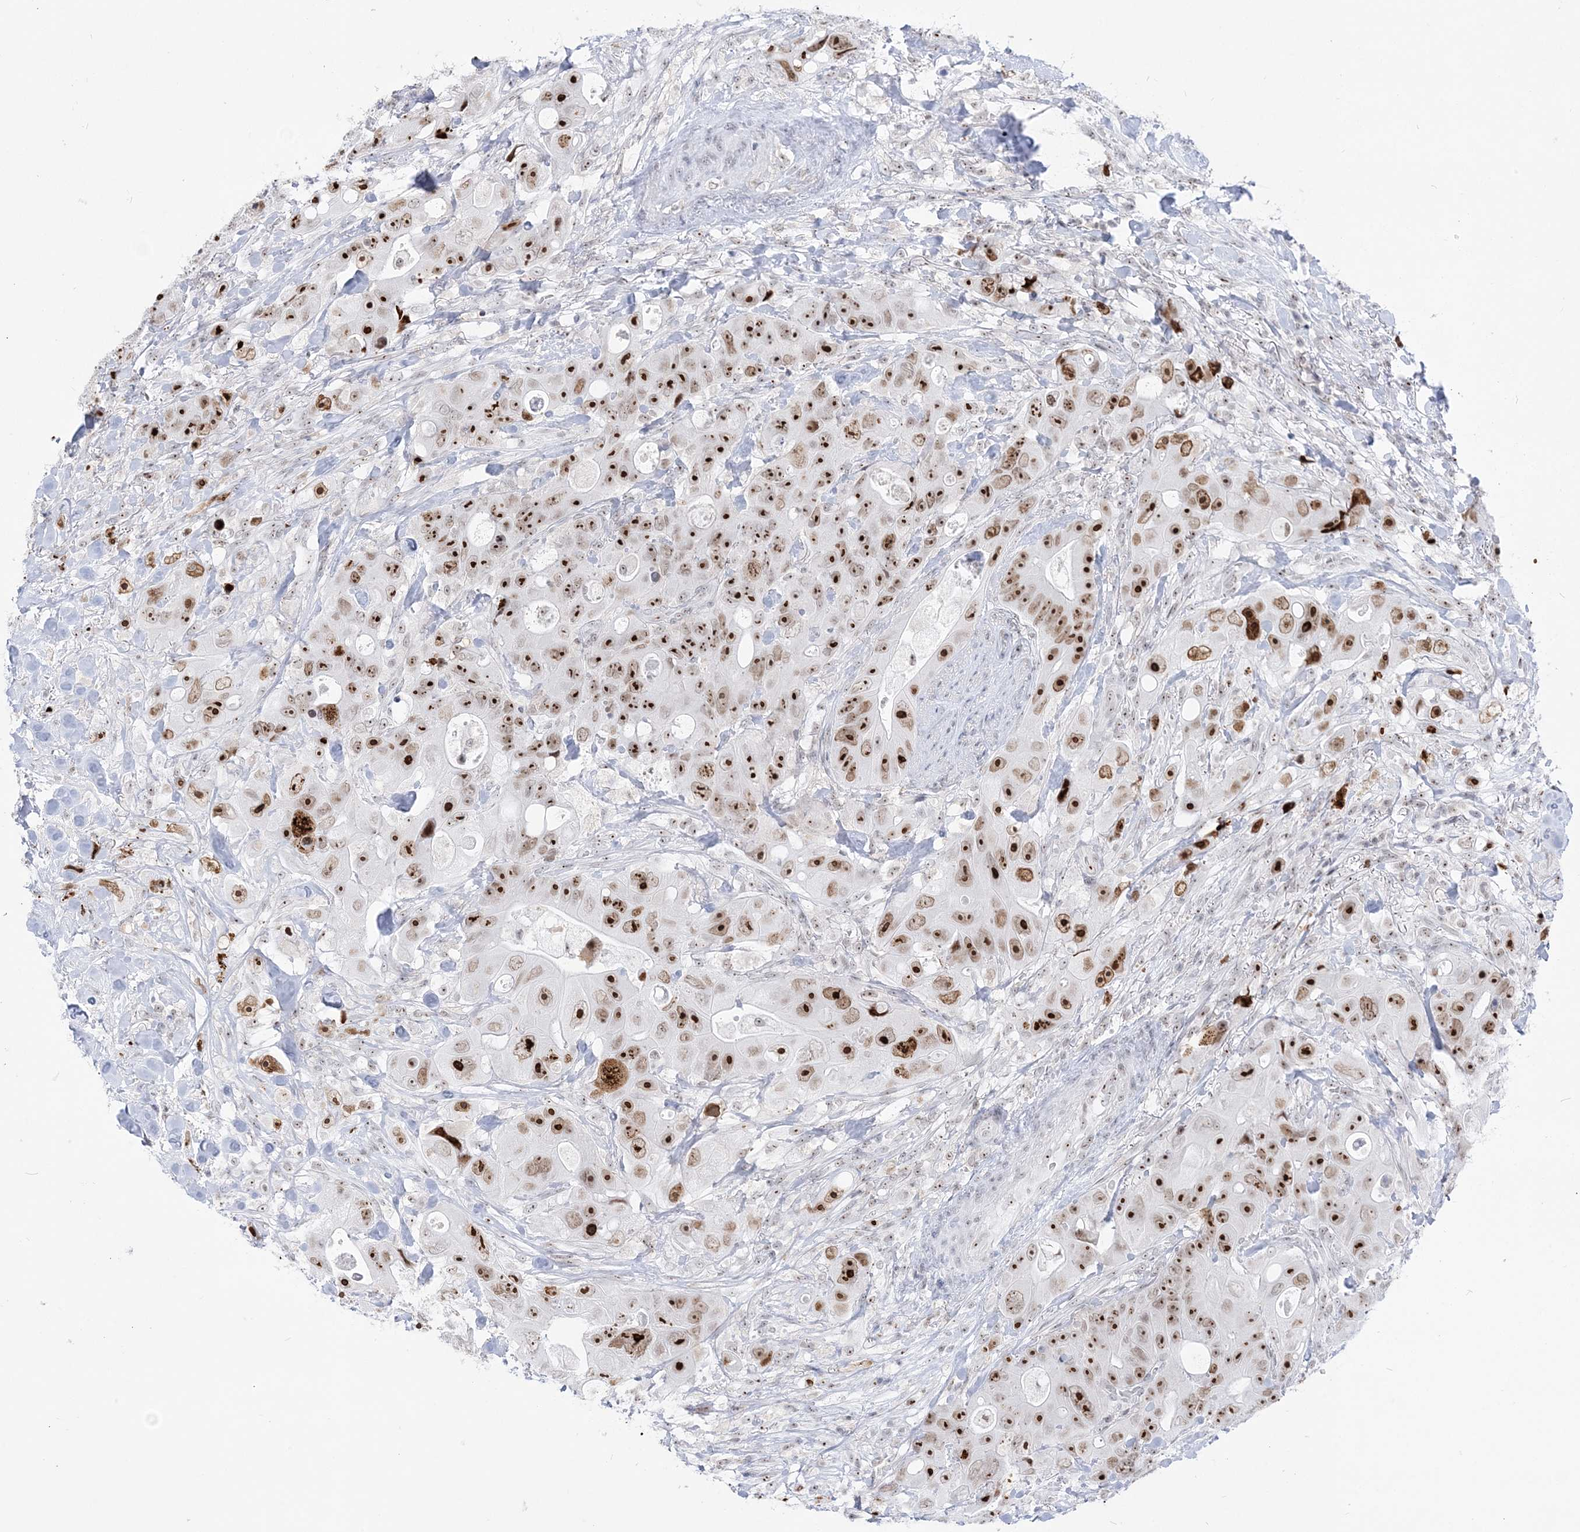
{"staining": {"intensity": "strong", "quantity": ">75%", "location": "nuclear"}, "tissue": "colorectal cancer", "cell_type": "Tumor cells", "image_type": "cancer", "snomed": [{"axis": "morphology", "description": "Adenocarcinoma, NOS"}, {"axis": "topography", "description": "Colon"}], "caption": "Colorectal cancer (adenocarcinoma) stained with a brown dye demonstrates strong nuclear positive positivity in approximately >75% of tumor cells.", "gene": "DDX21", "patient": {"sex": "female", "age": 46}}